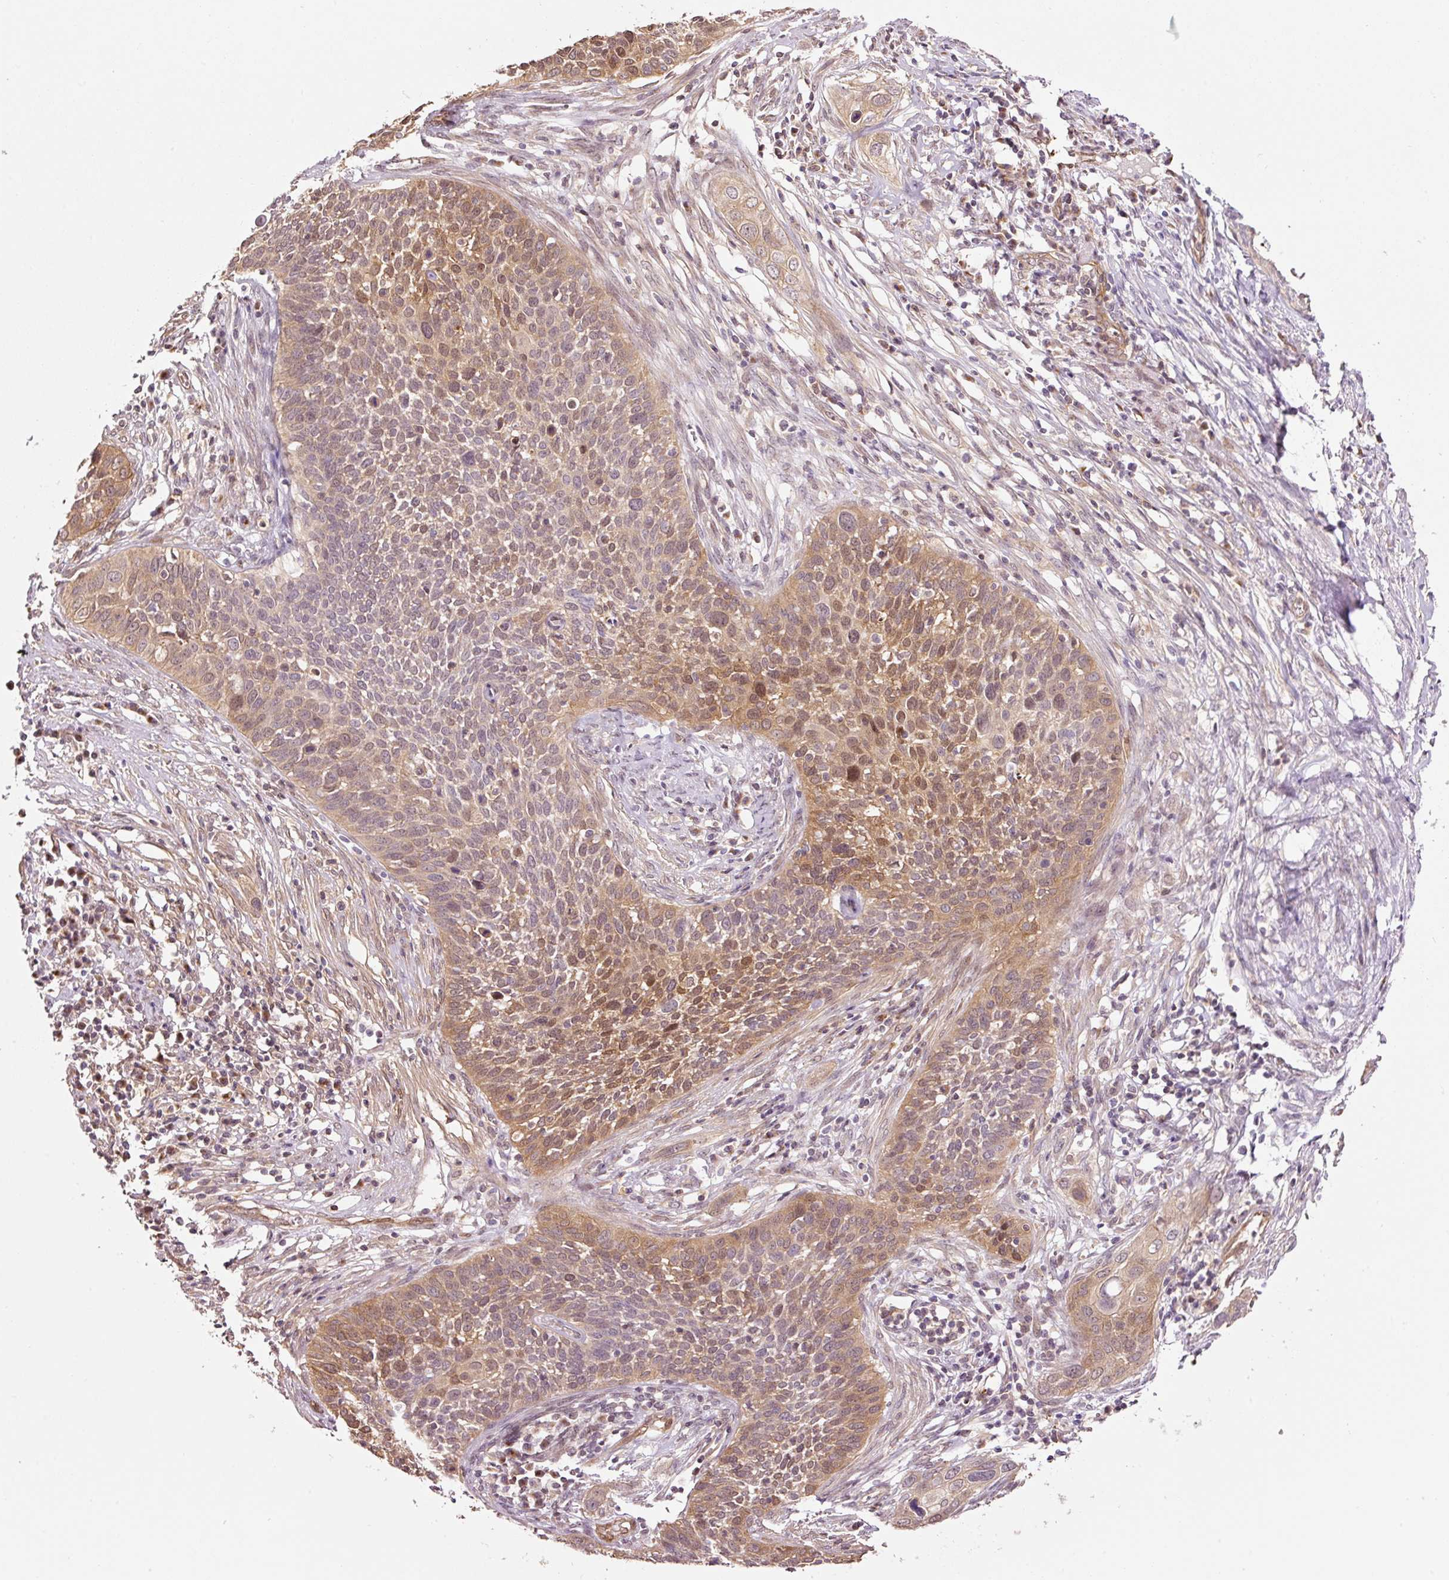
{"staining": {"intensity": "moderate", "quantity": "25%-75%", "location": "cytoplasmic/membranous,nuclear"}, "tissue": "cervical cancer", "cell_type": "Tumor cells", "image_type": "cancer", "snomed": [{"axis": "morphology", "description": "Squamous cell carcinoma, NOS"}, {"axis": "topography", "description": "Cervix"}], "caption": "Immunohistochemical staining of cervical cancer demonstrates medium levels of moderate cytoplasmic/membranous and nuclear positivity in about 25%-75% of tumor cells.", "gene": "FBXL14", "patient": {"sex": "female", "age": 34}}